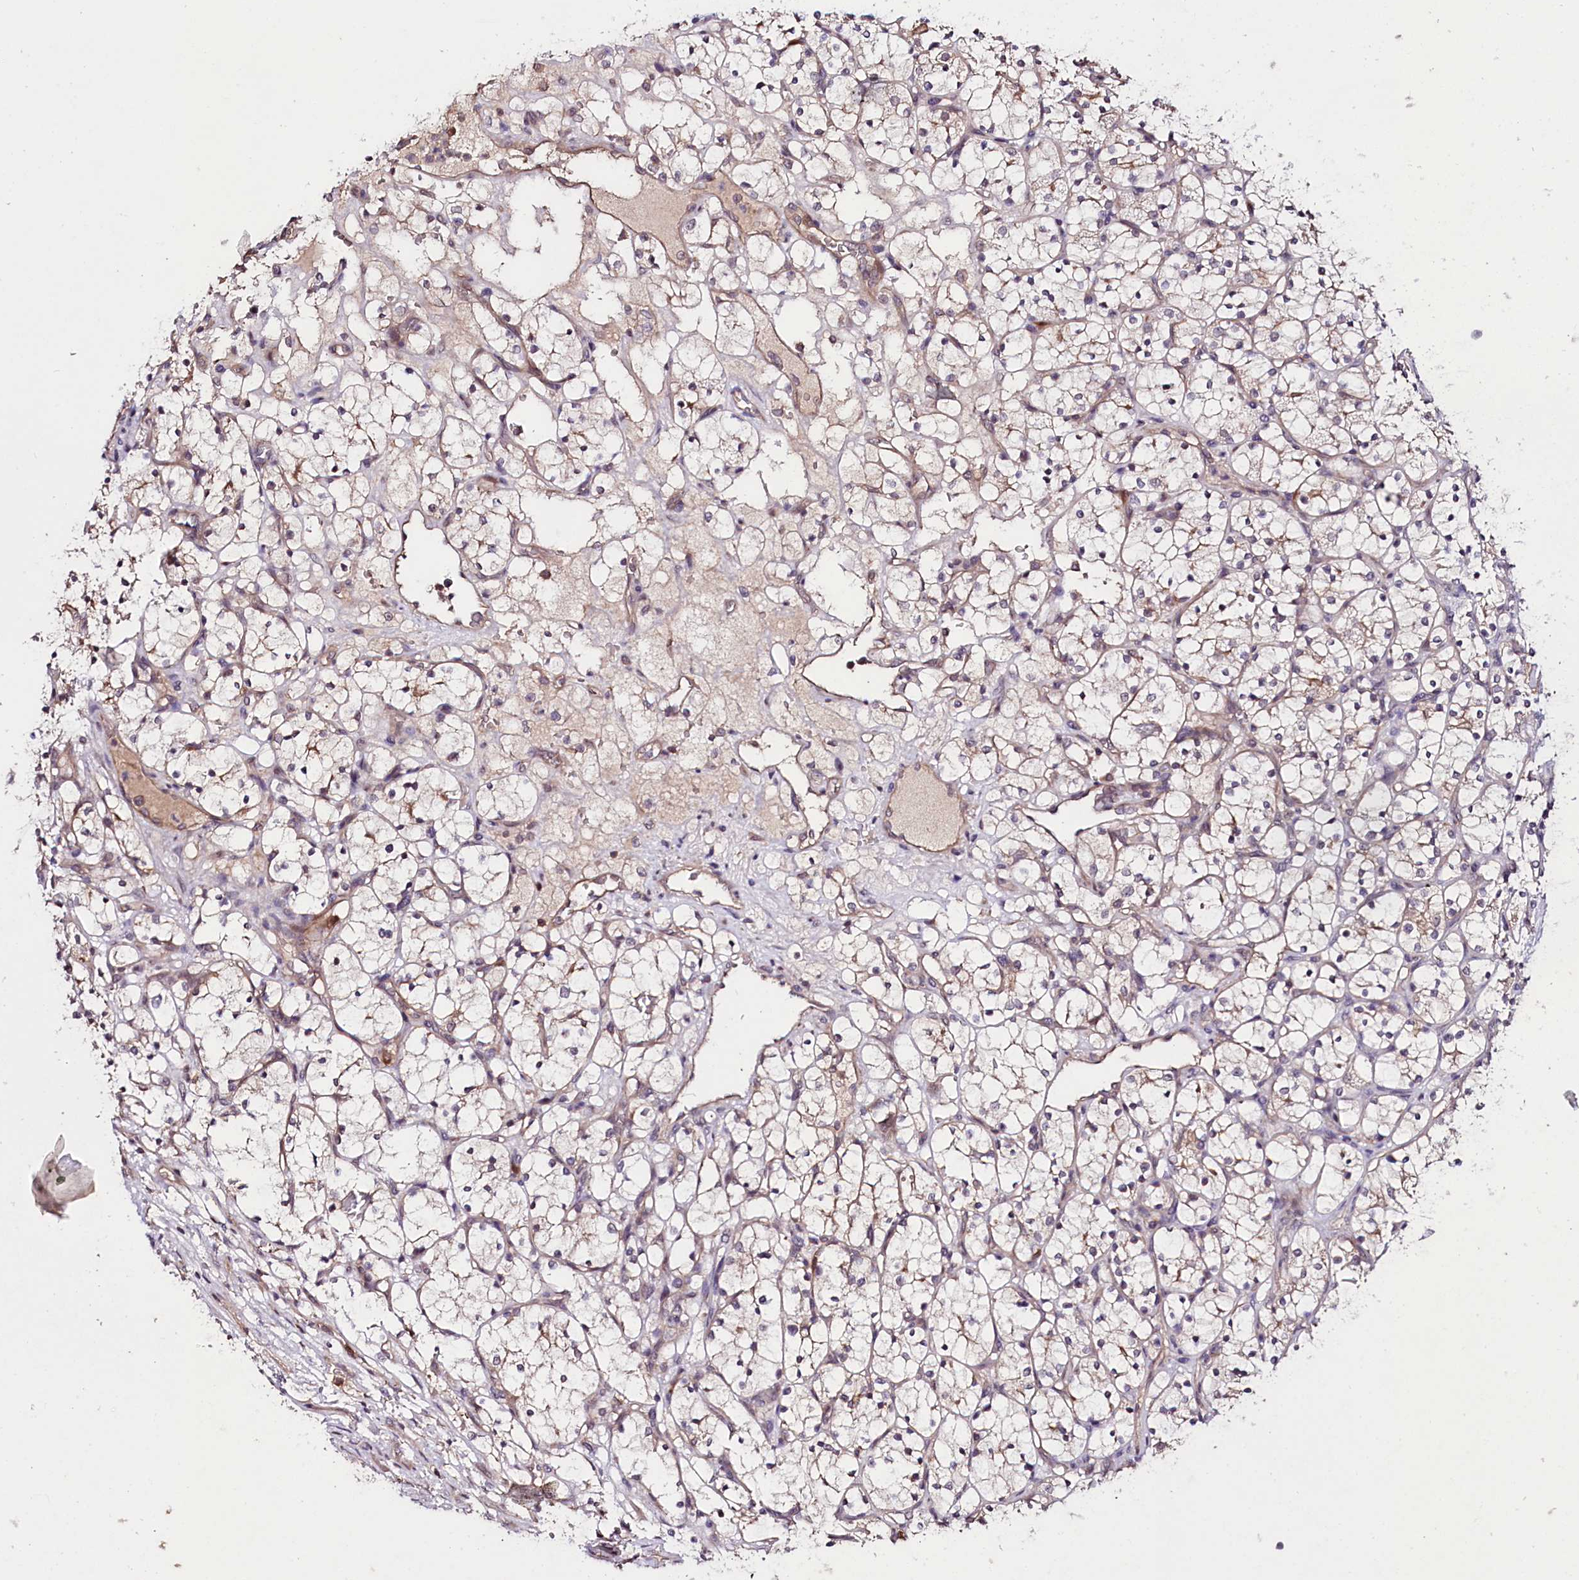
{"staining": {"intensity": "negative", "quantity": "none", "location": "none"}, "tissue": "renal cancer", "cell_type": "Tumor cells", "image_type": "cancer", "snomed": [{"axis": "morphology", "description": "Adenocarcinoma, NOS"}, {"axis": "topography", "description": "Kidney"}], "caption": "DAB immunohistochemical staining of human renal cancer shows no significant positivity in tumor cells. (DAB (3,3'-diaminobenzidine) immunohistochemistry visualized using brightfield microscopy, high magnification).", "gene": "TAFAZZIN", "patient": {"sex": "female", "age": 69}}